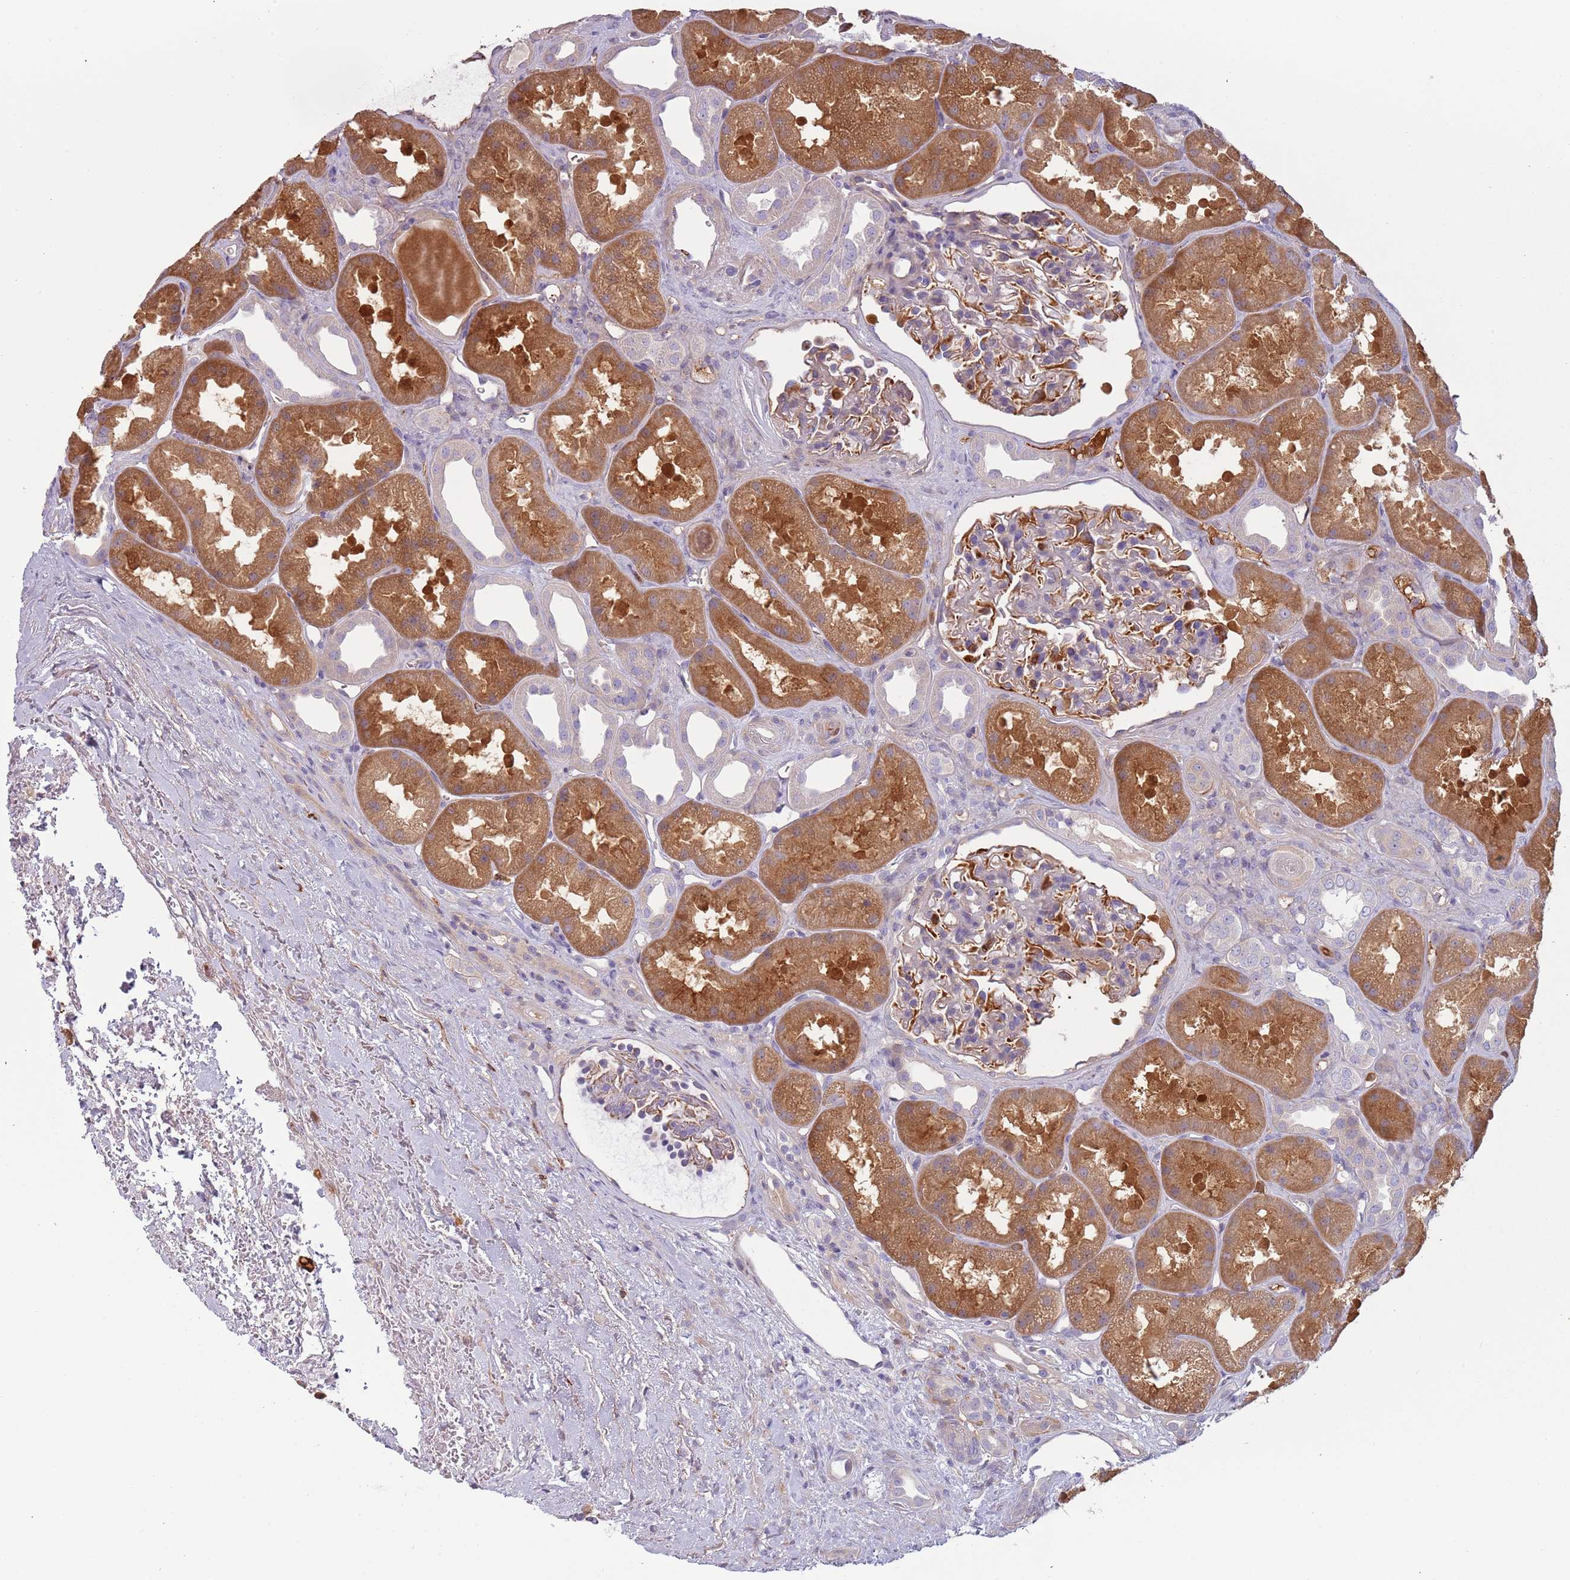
{"staining": {"intensity": "negative", "quantity": "none", "location": "none"}, "tissue": "kidney", "cell_type": "Cells in glomeruli", "image_type": "normal", "snomed": [{"axis": "morphology", "description": "Normal tissue, NOS"}, {"axis": "topography", "description": "Kidney"}], "caption": "This image is of benign kidney stained with immunohistochemistry (IHC) to label a protein in brown with the nuclei are counter-stained blue. There is no positivity in cells in glomeruli.", "gene": "NADK", "patient": {"sex": "male", "age": 61}}